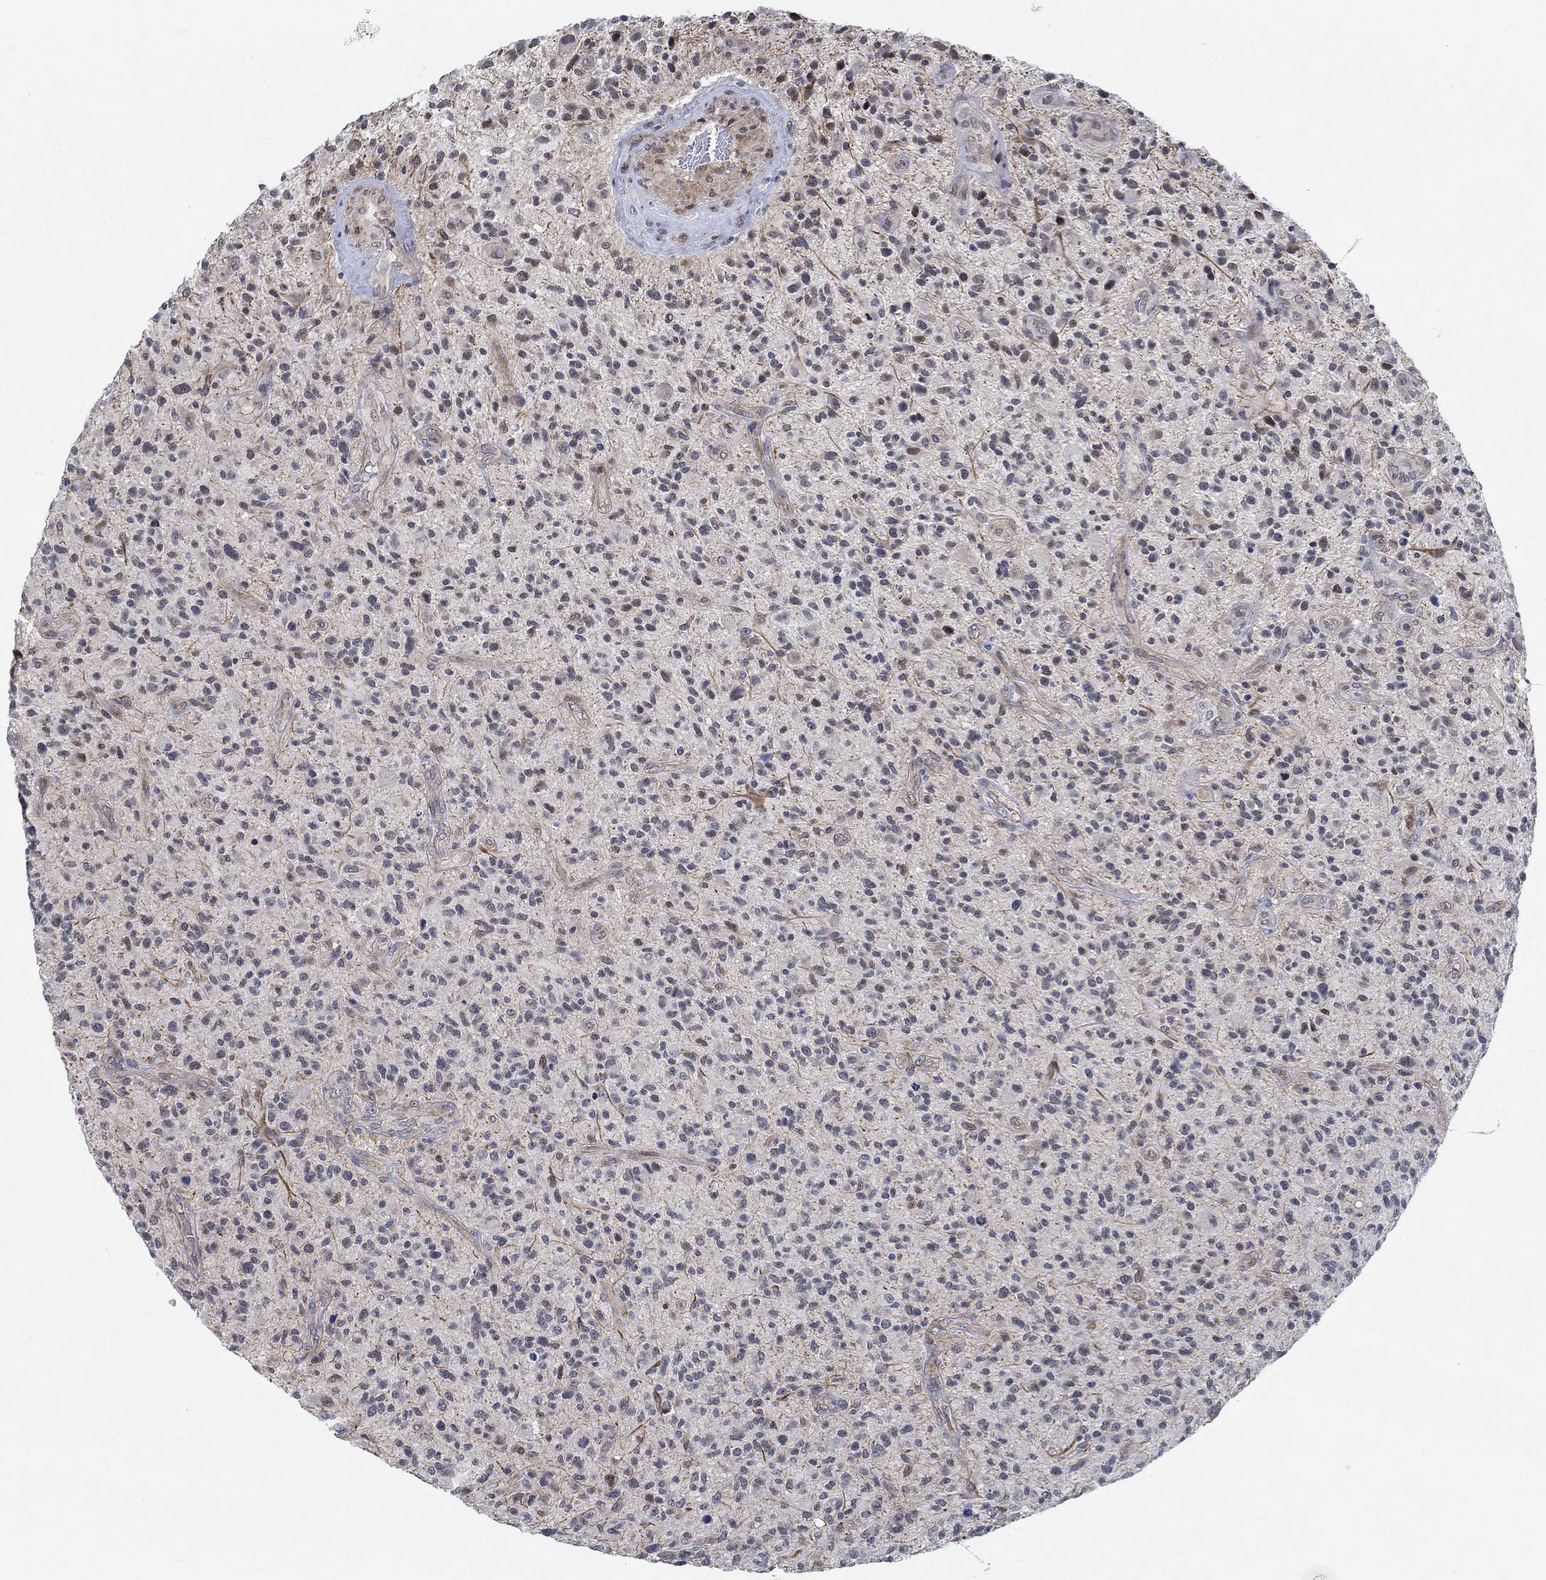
{"staining": {"intensity": "weak", "quantity": "<25%", "location": "nuclear"}, "tissue": "glioma", "cell_type": "Tumor cells", "image_type": "cancer", "snomed": [{"axis": "morphology", "description": "Glioma, malignant, High grade"}, {"axis": "topography", "description": "Brain"}], "caption": "Immunohistochemical staining of human glioma displays no significant positivity in tumor cells.", "gene": "KCNH8", "patient": {"sex": "male", "age": 47}}